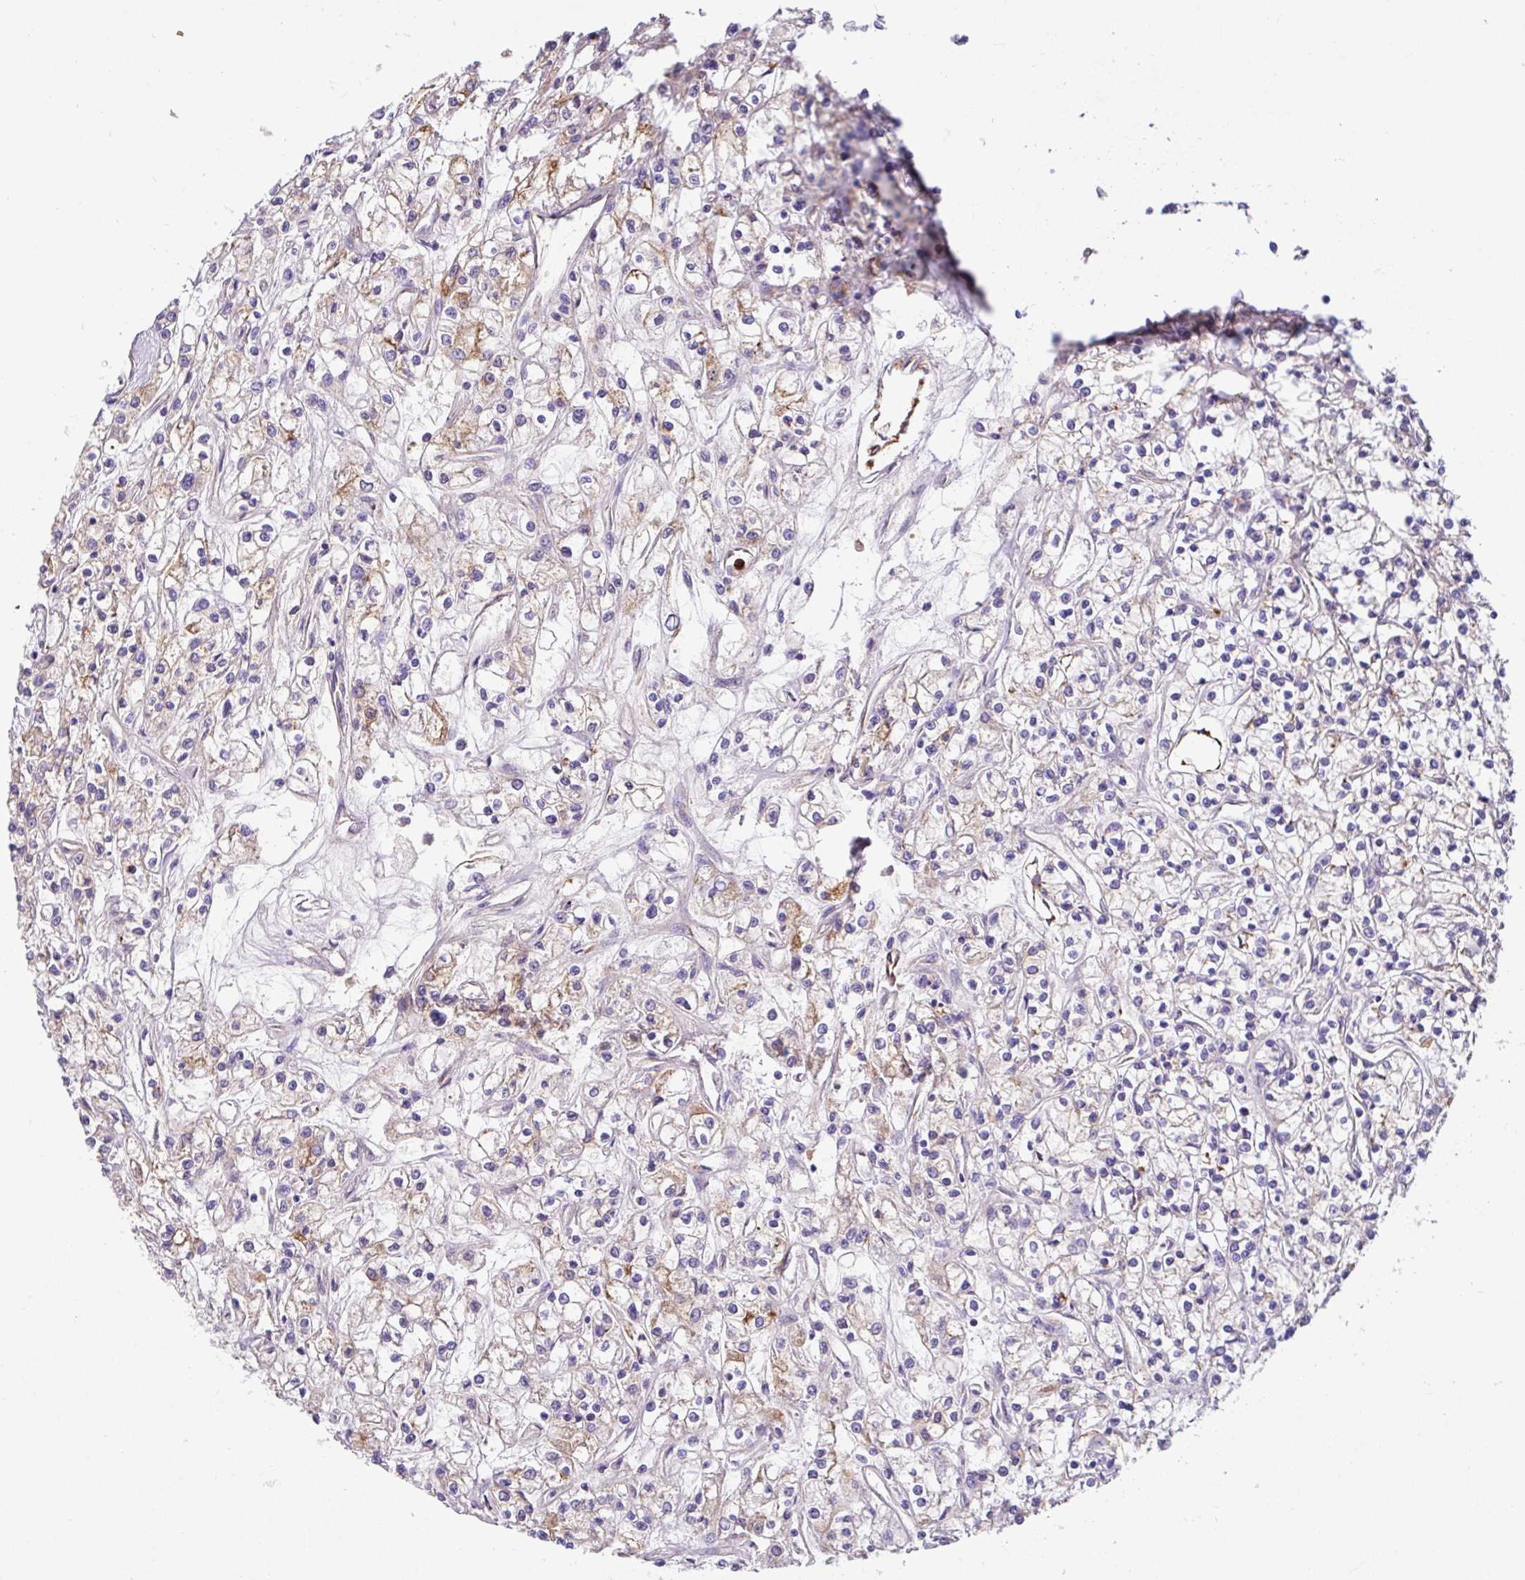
{"staining": {"intensity": "weak", "quantity": "25%-75%", "location": "cytoplasmic/membranous"}, "tissue": "renal cancer", "cell_type": "Tumor cells", "image_type": "cancer", "snomed": [{"axis": "morphology", "description": "Adenocarcinoma, NOS"}, {"axis": "topography", "description": "Kidney"}], "caption": "Renal adenocarcinoma stained with a brown dye demonstrates weak cytoplasmic/membranous positive positivity in approximately 25%-75% of tumor cells.", "gene": "CRISP3", "patient": {"sex": "female", "age": 59}}